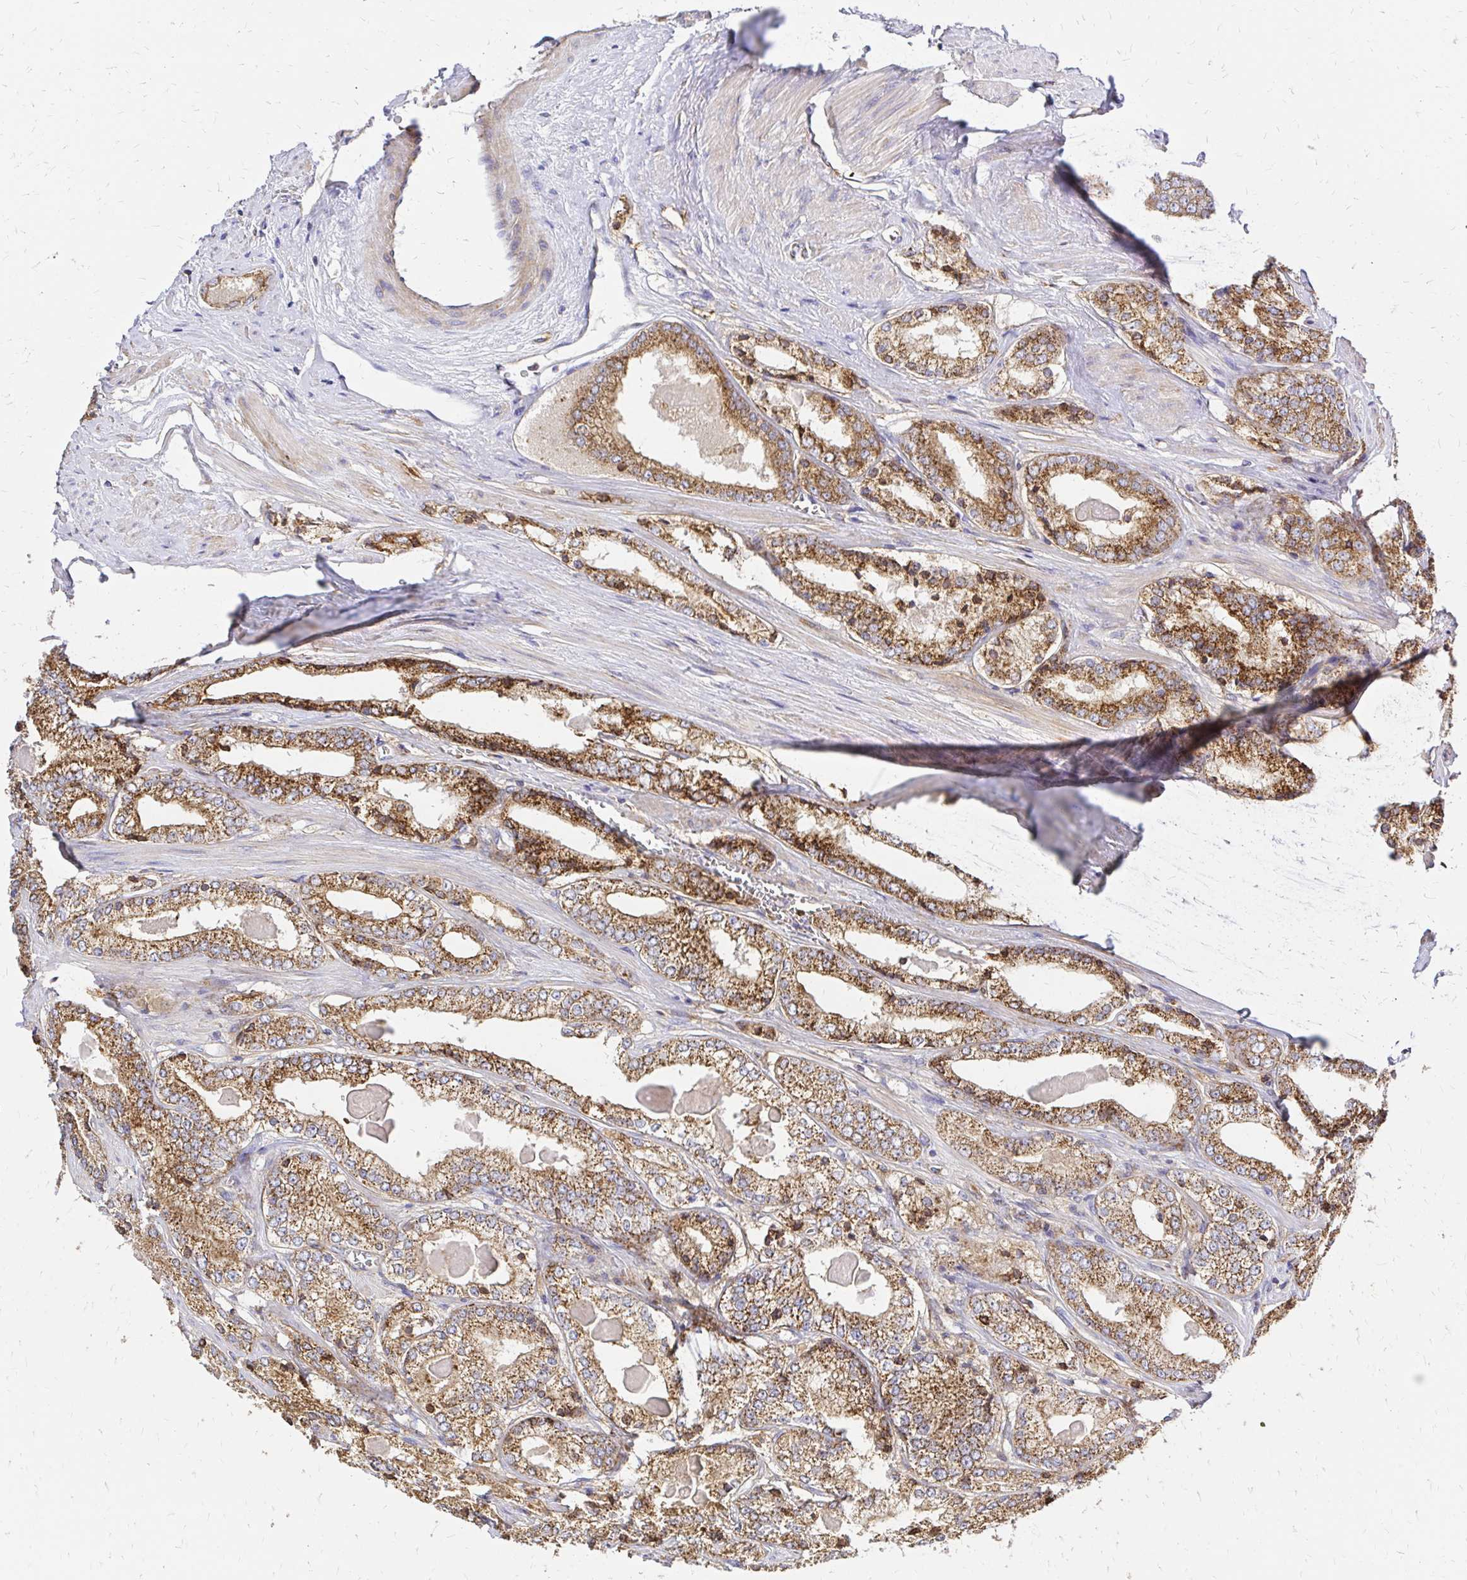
{"staining": {"intensity": "moderate", "quantity": ">75%", "location": "cytoplasmic/membranous"}, "tissue": "prostate cancer", "cell_type": "Tumor cells", "image_type": "cancer", "snomed": [{"axis": "morphology", "description": "Adenocarcinoma, NOS"}, {"axis": "morphology", "description": "Adenocarcinoma, Low grade"}, {"axis": "topography", "description": "Prostate"}], "caption": "Protein expression analysis of prostate cancer exhibits moderate cytoplasmic/membranous staining in about >75% of tumor cells.", "gene": "MRPL13", "patient": {"sex": "male", "age": 68}}